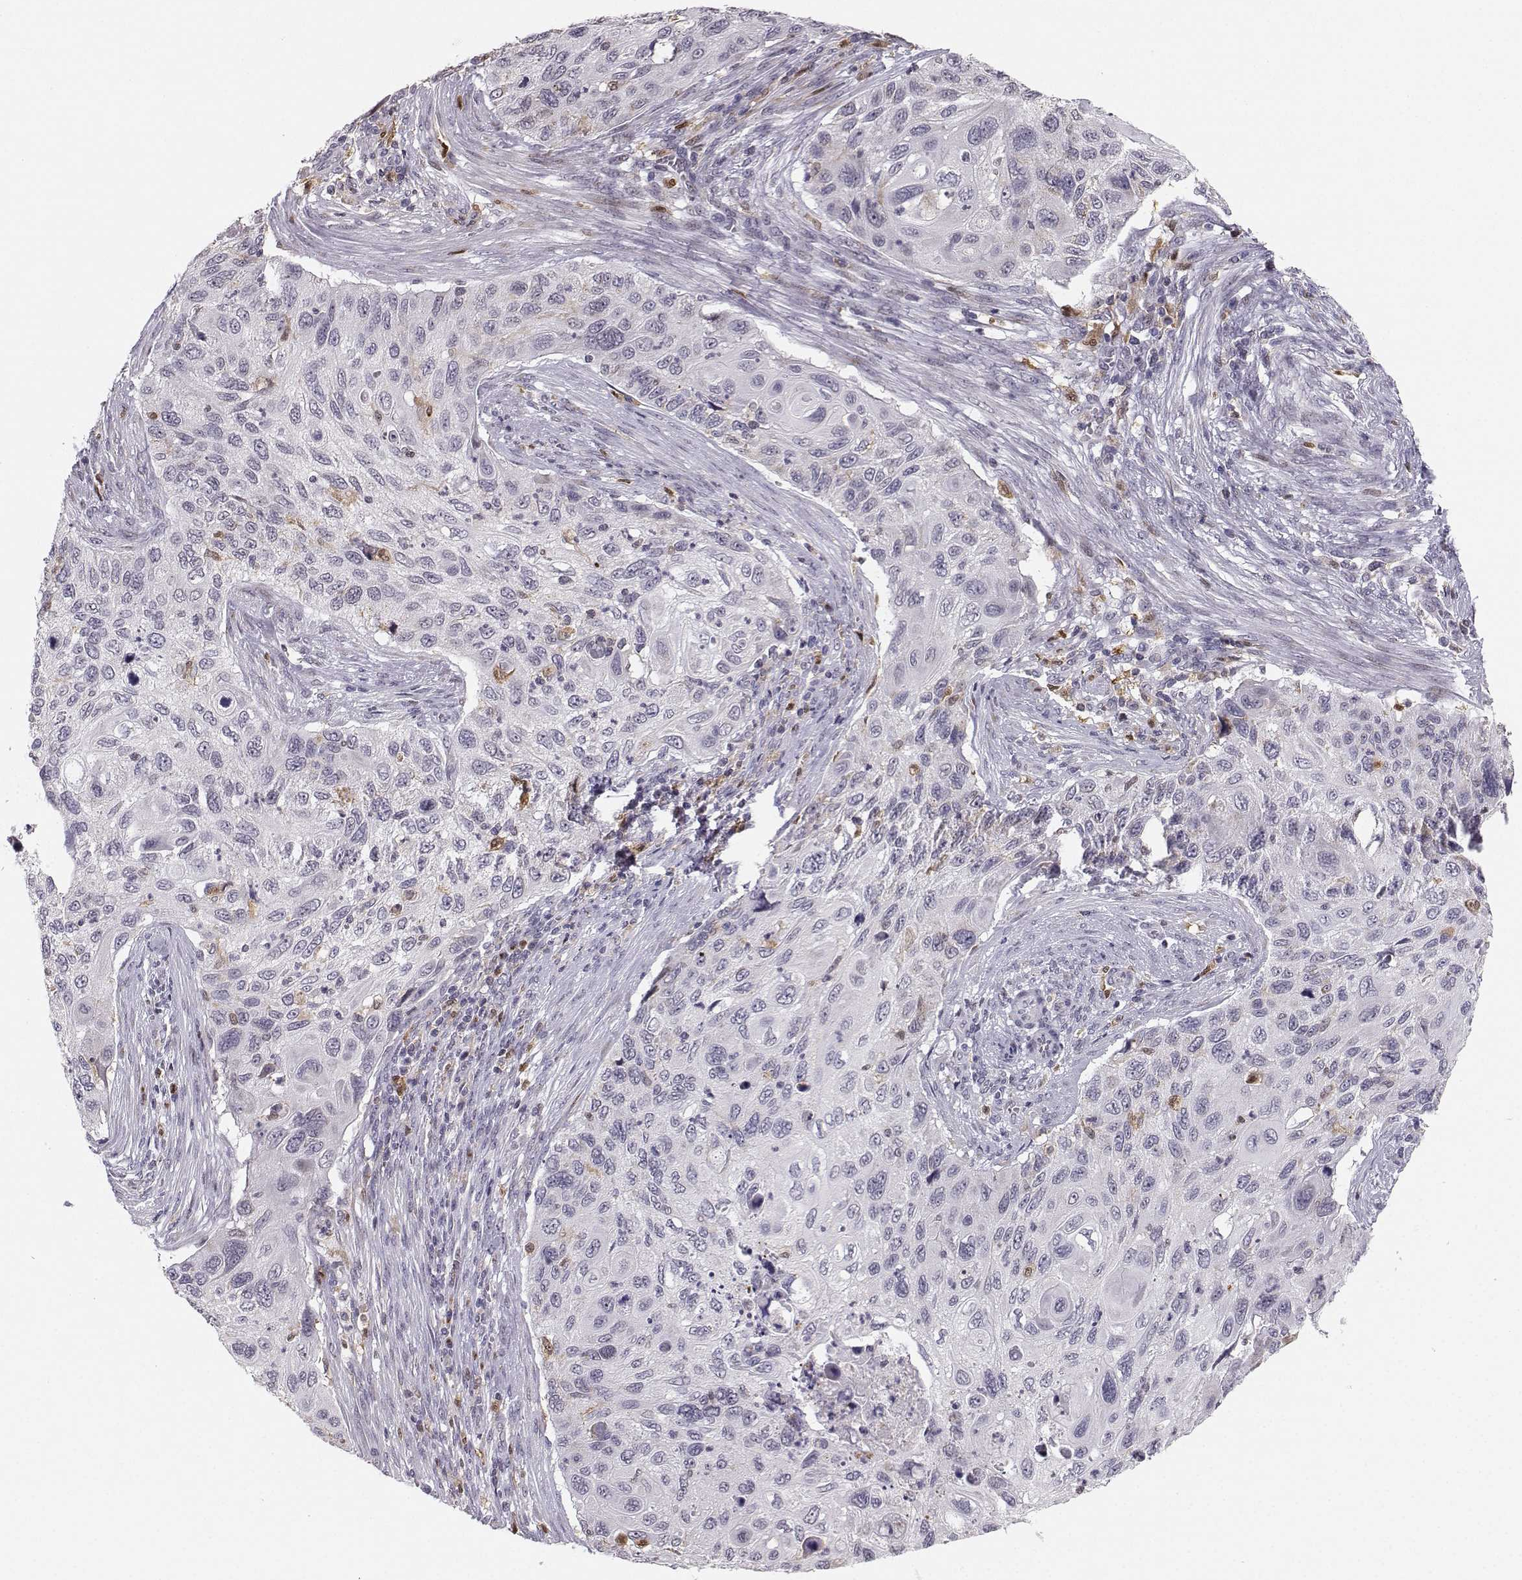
{"staining": {"intensity": "weak", "quantity": "<25%", "location": "cytoplasmic/membranous"}, "tissue": "cervical cancer", "cell_type": "Tumor cells", "image_type": "cancer", "snomed": [{"axis": "morphology", "description": "Squamous cell carcinoma, NOS"}, {"axis": "topography", "description": "Cervix"}], "caption": "Cervical squamous cell carcinoma stained for a protein using IHC displays no expression tumor cells.", "gene": "HTR7", "patient": {"sex": "female", "age": 70}}